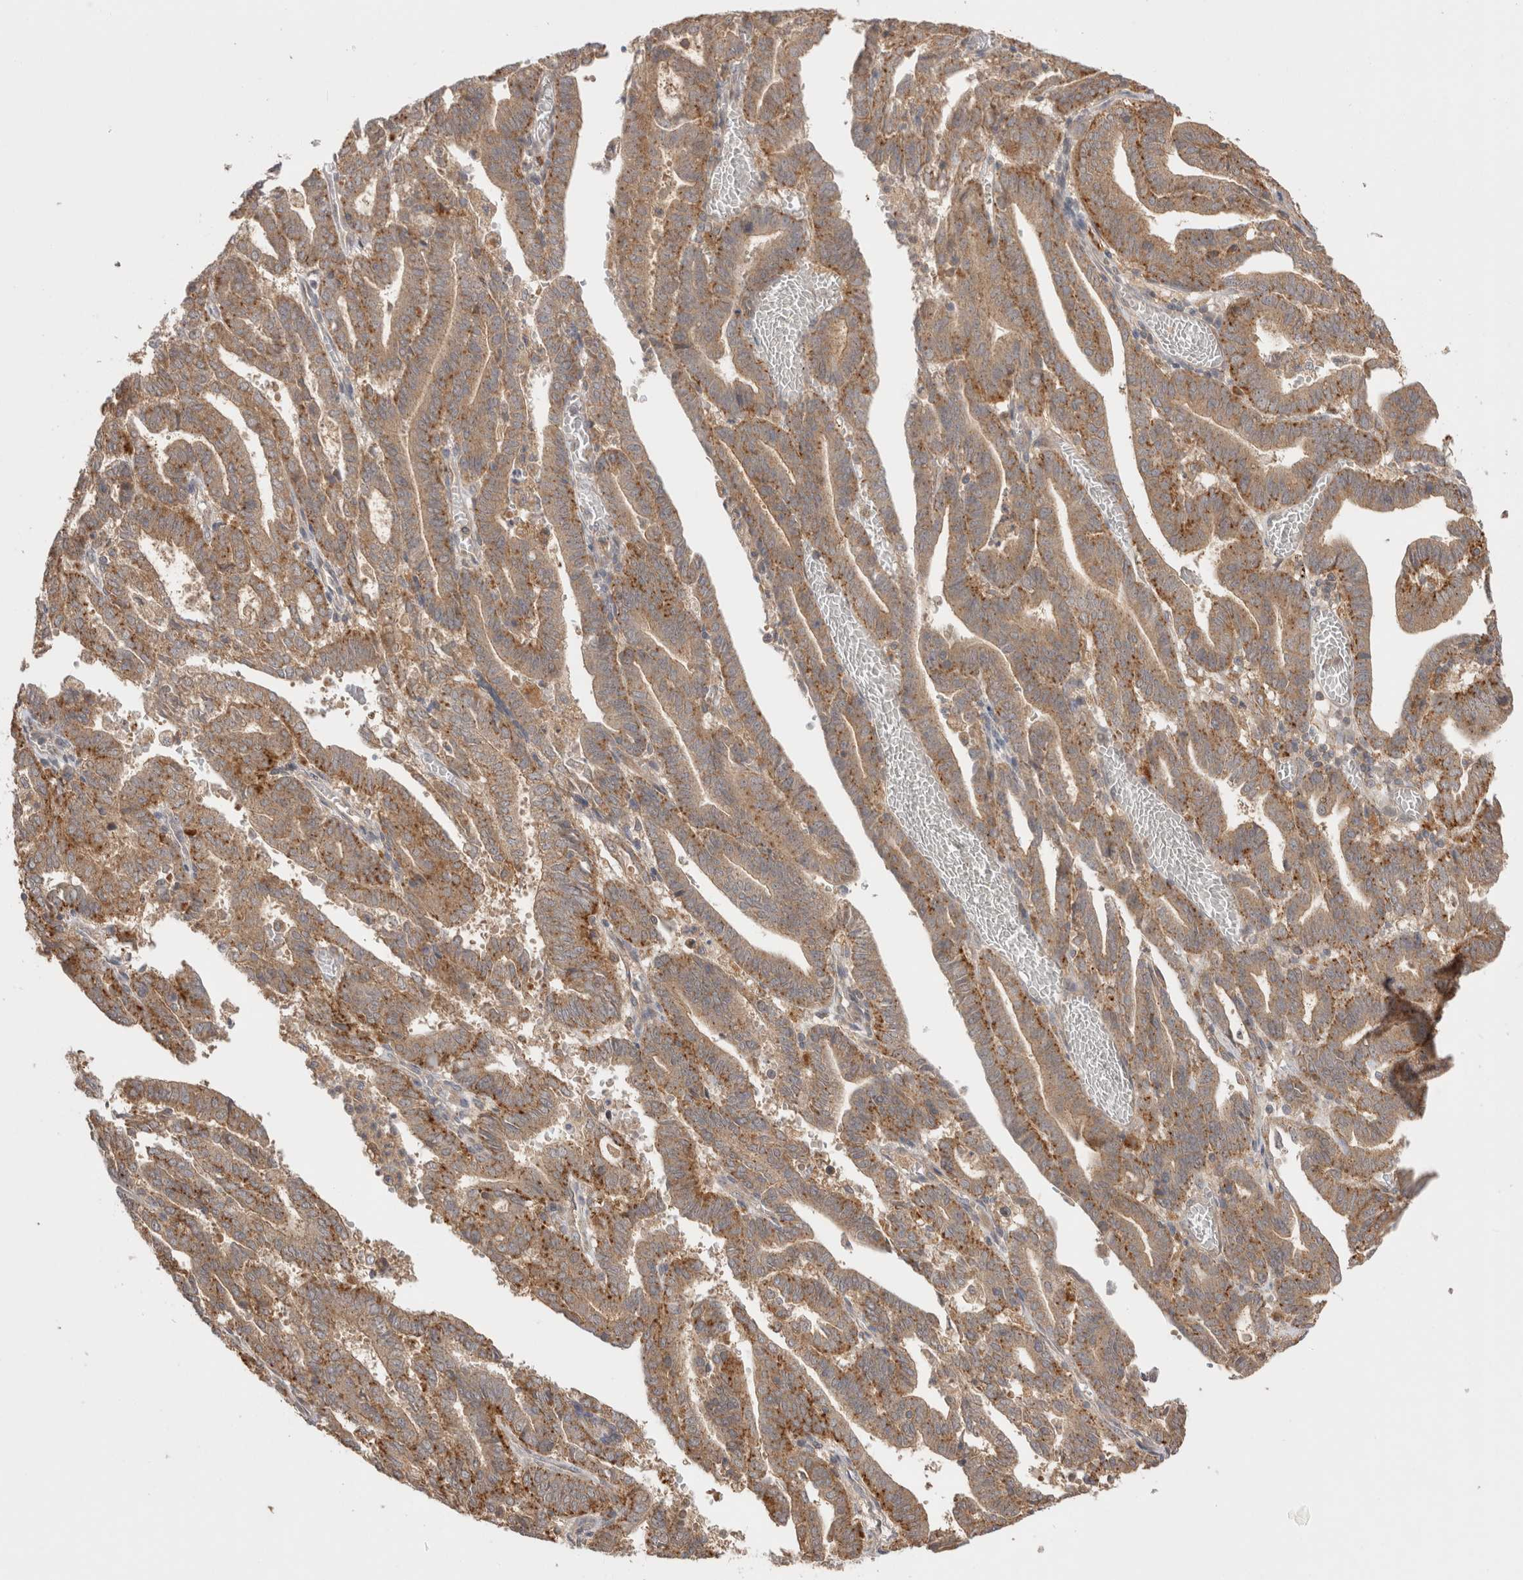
{"staining": {"intensity": "moderate", "quantity": ">75%", "location": "cytoplasmic/membranous"}, "tissue": "endometrial cancer", "cell_type": "Tumor cells", "image_type": "cancer", "snomed": [{"axis": "morphology", "description": "Adenocarcinoma, NOS"}, {"axis": "topography", "description": "Uterus"}], "caption": "Moderate cytoplasmic/membranous positivity is seen in approximately >75% of tumor cells in adenocarcinoma (endometrial). (DAB (3,3'-diaminobenzidine) IHC, brown staining for protein, blue staining for nuclei).", "gene": "VPS28", "patient": {"sex": "female", "age": 83}}